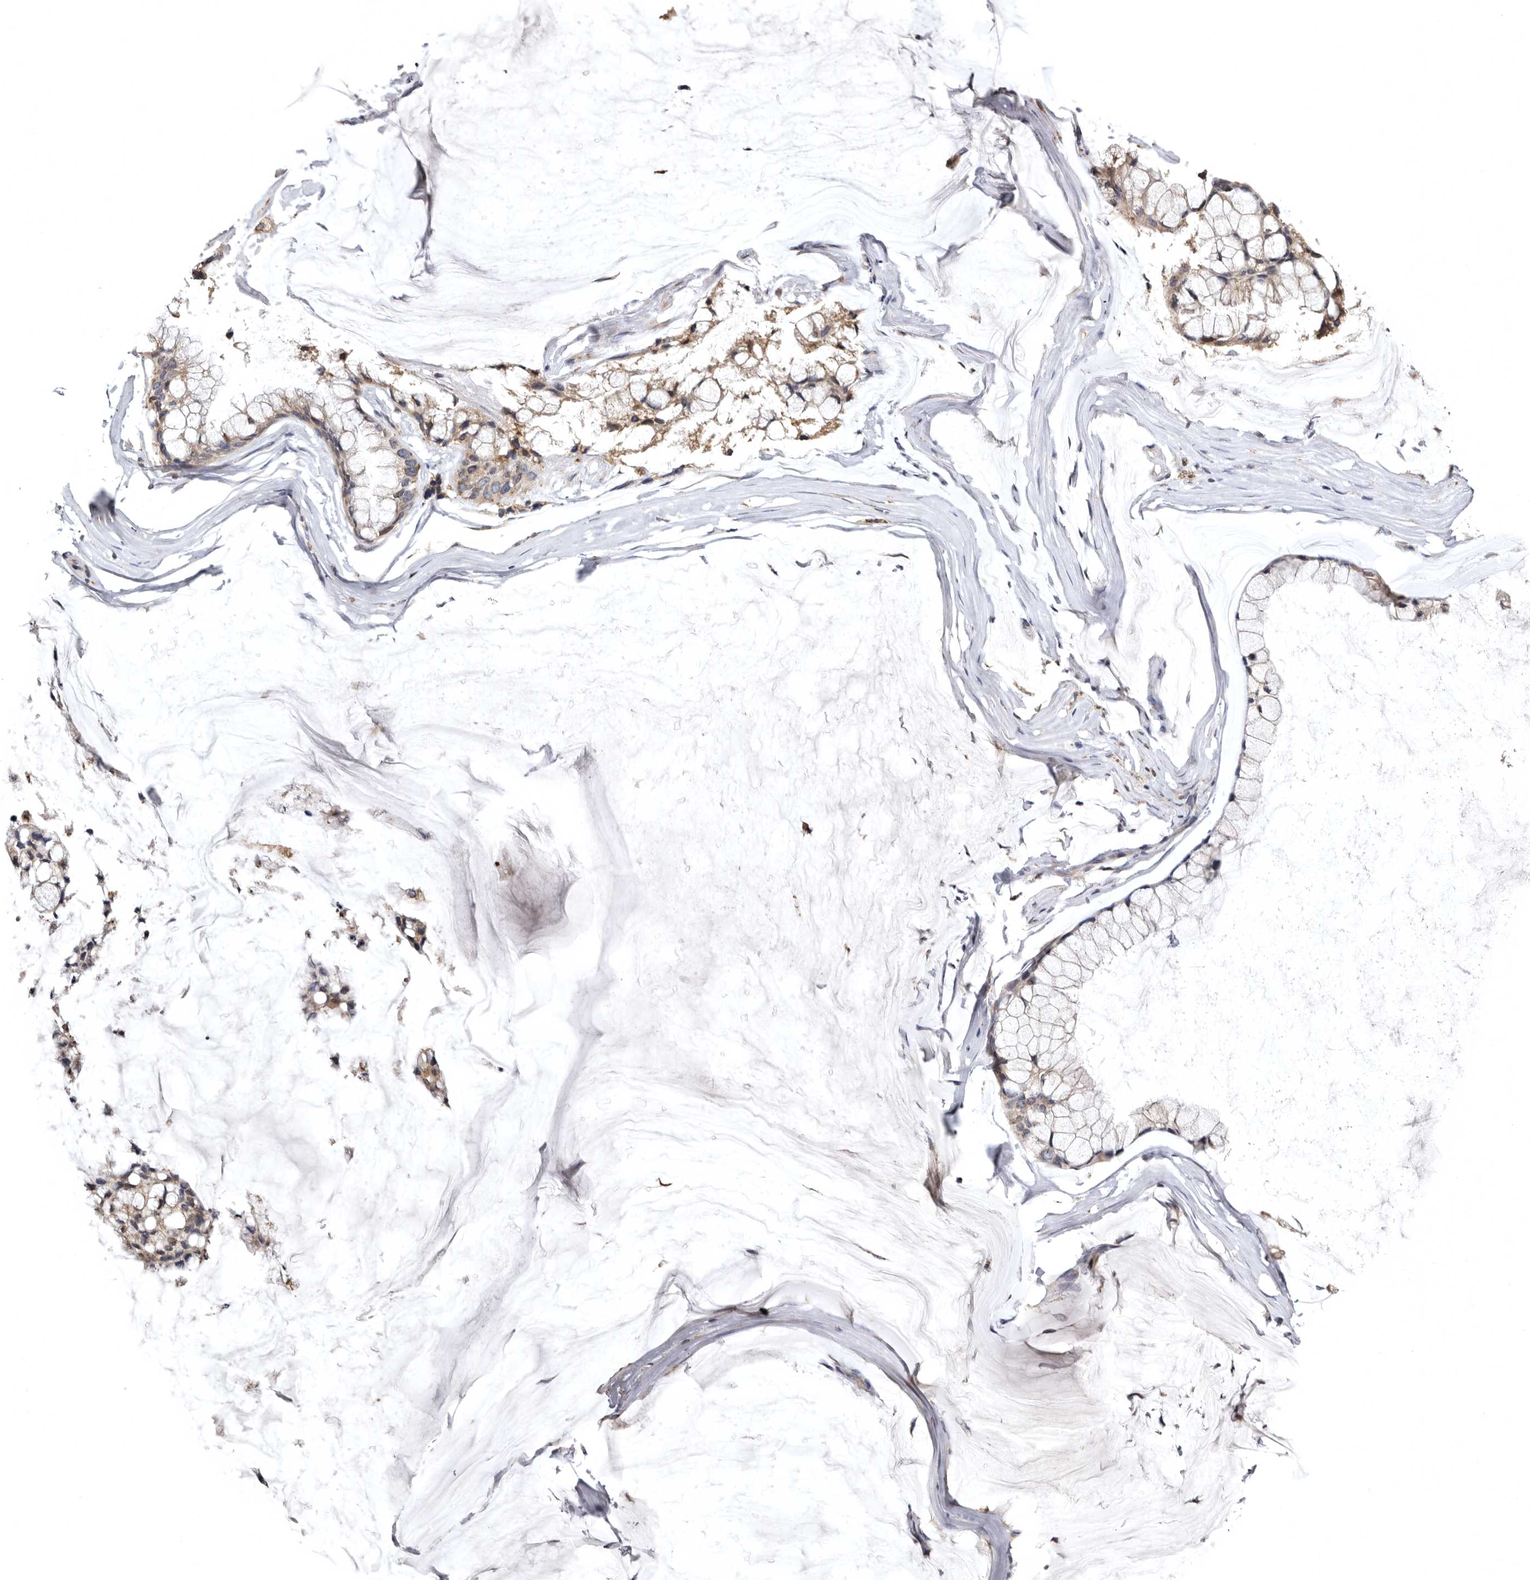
{"staining": {"intensity": "weak", "quantity": "25%-75%", "location": "cytoplasmic/membranous"}, "tissue": "ovarian cancer", "cell_type": "Tumor cells", "image_type": "cancer", "snomed": [{"axis": "morphology", "description": "Cystadenocarcinoma, mucinous, NOS"}, {"axis": "topography", "description": "Ovary"}], "caption": "Mucinous cystadenocarcinoma (ovarian) stained with a protein marker displays weak staining in tumor cells.", "gene": "INKA2", "patient": {"sex": "female", "age": 39}}